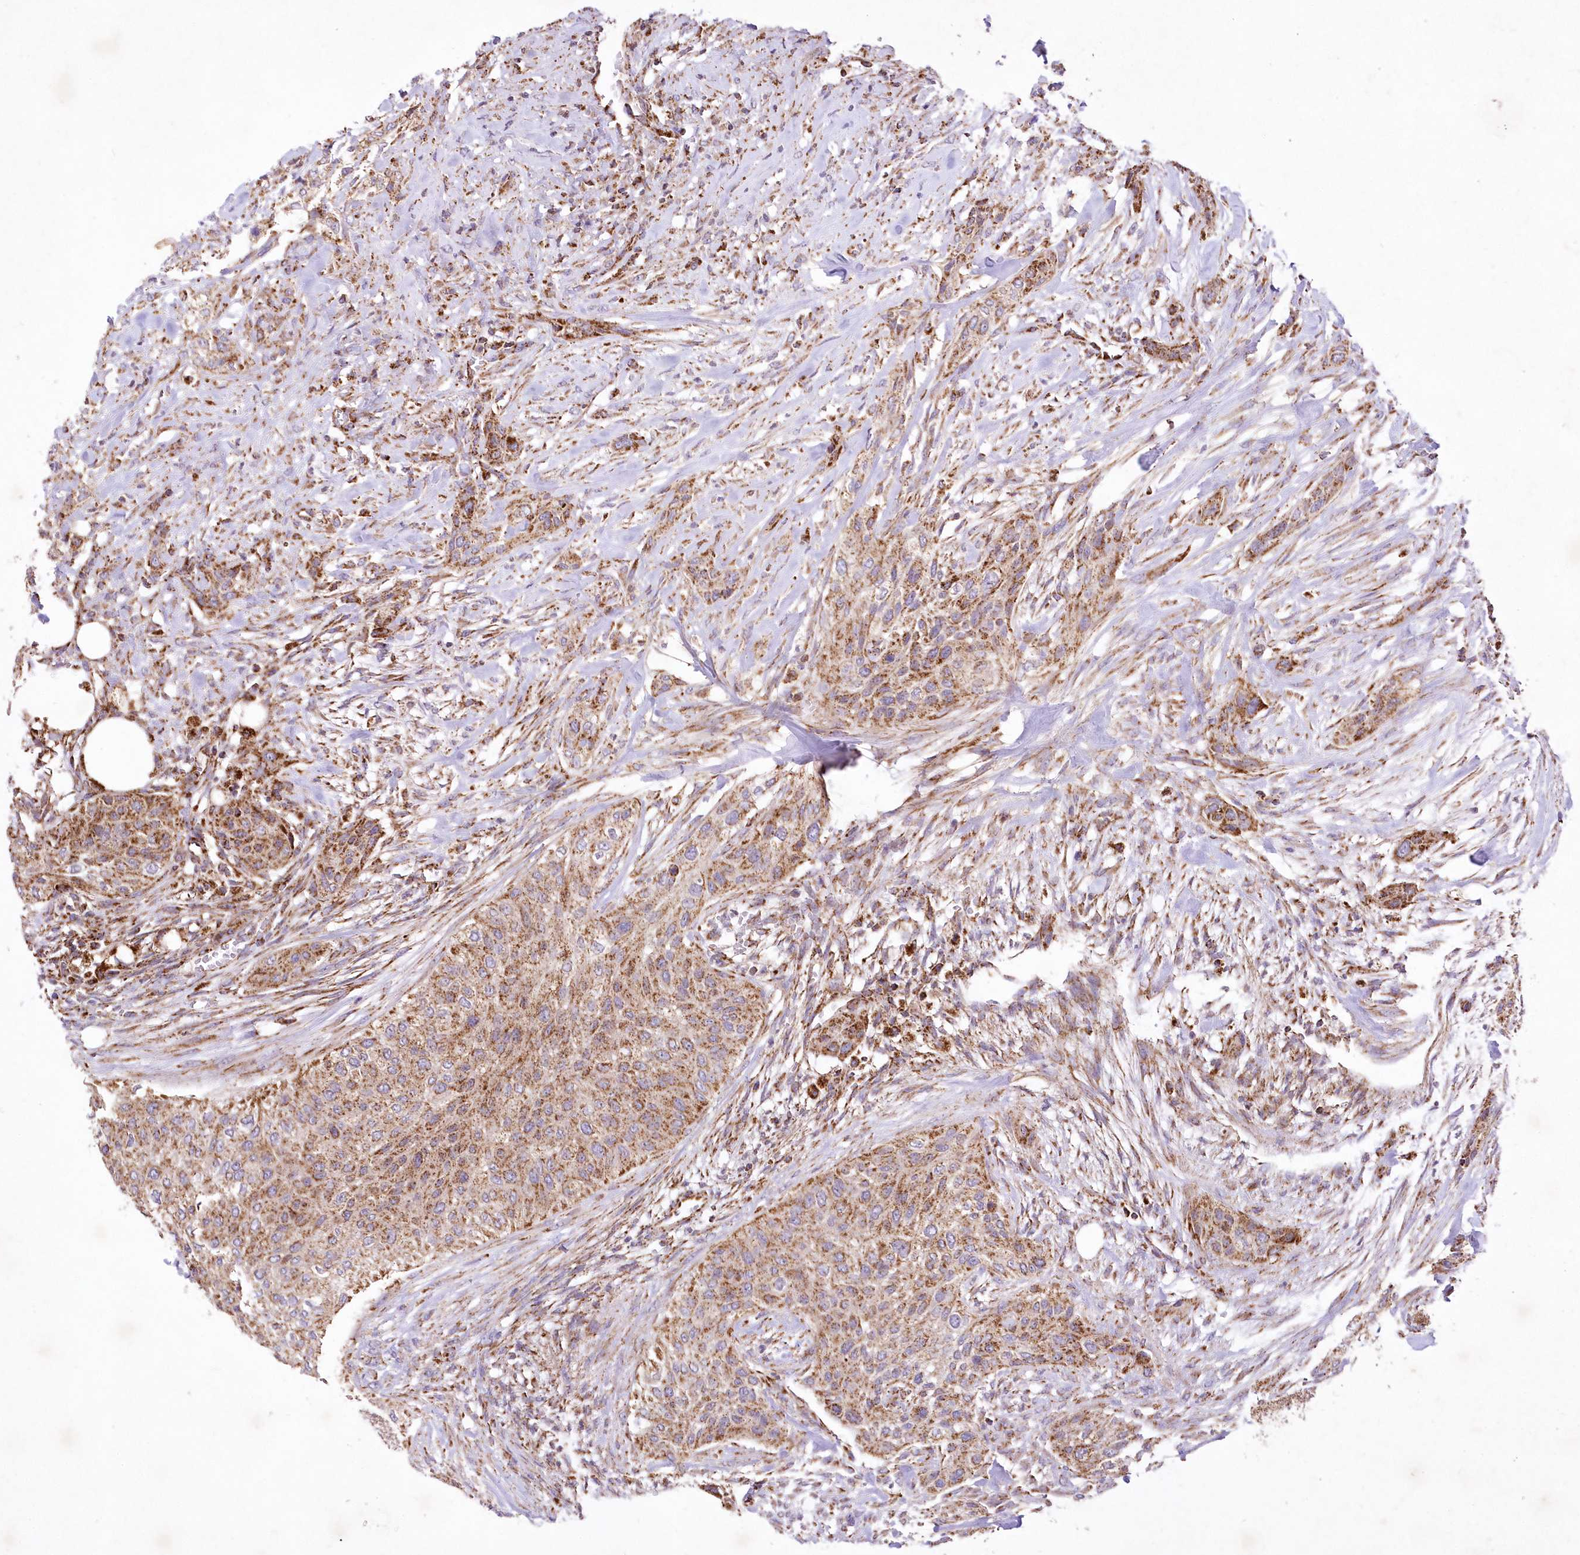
{"staining": {"intensity": "moderate", "quantity": ">75%", "location": "cytoplasmic/membranous"}, "tissue": "urothelial cancer", "cell_type": "Tumor cells", "image_type": "cancer", "snomed": [{"axis": "morphology", "description": "Urothelial carcinoma, High grade"}, {"axis": "topography", "description": "Urinary bladder"}], "caption": "This is a micrograph of immunohistochemistry staining of urothelial carcinoma (high-grade), which shows moderate staining in the cytoplasmic/membranous of tumor cells.", "gene": "ASNSD1", "patient": {"sex": "male", "age": 35}}